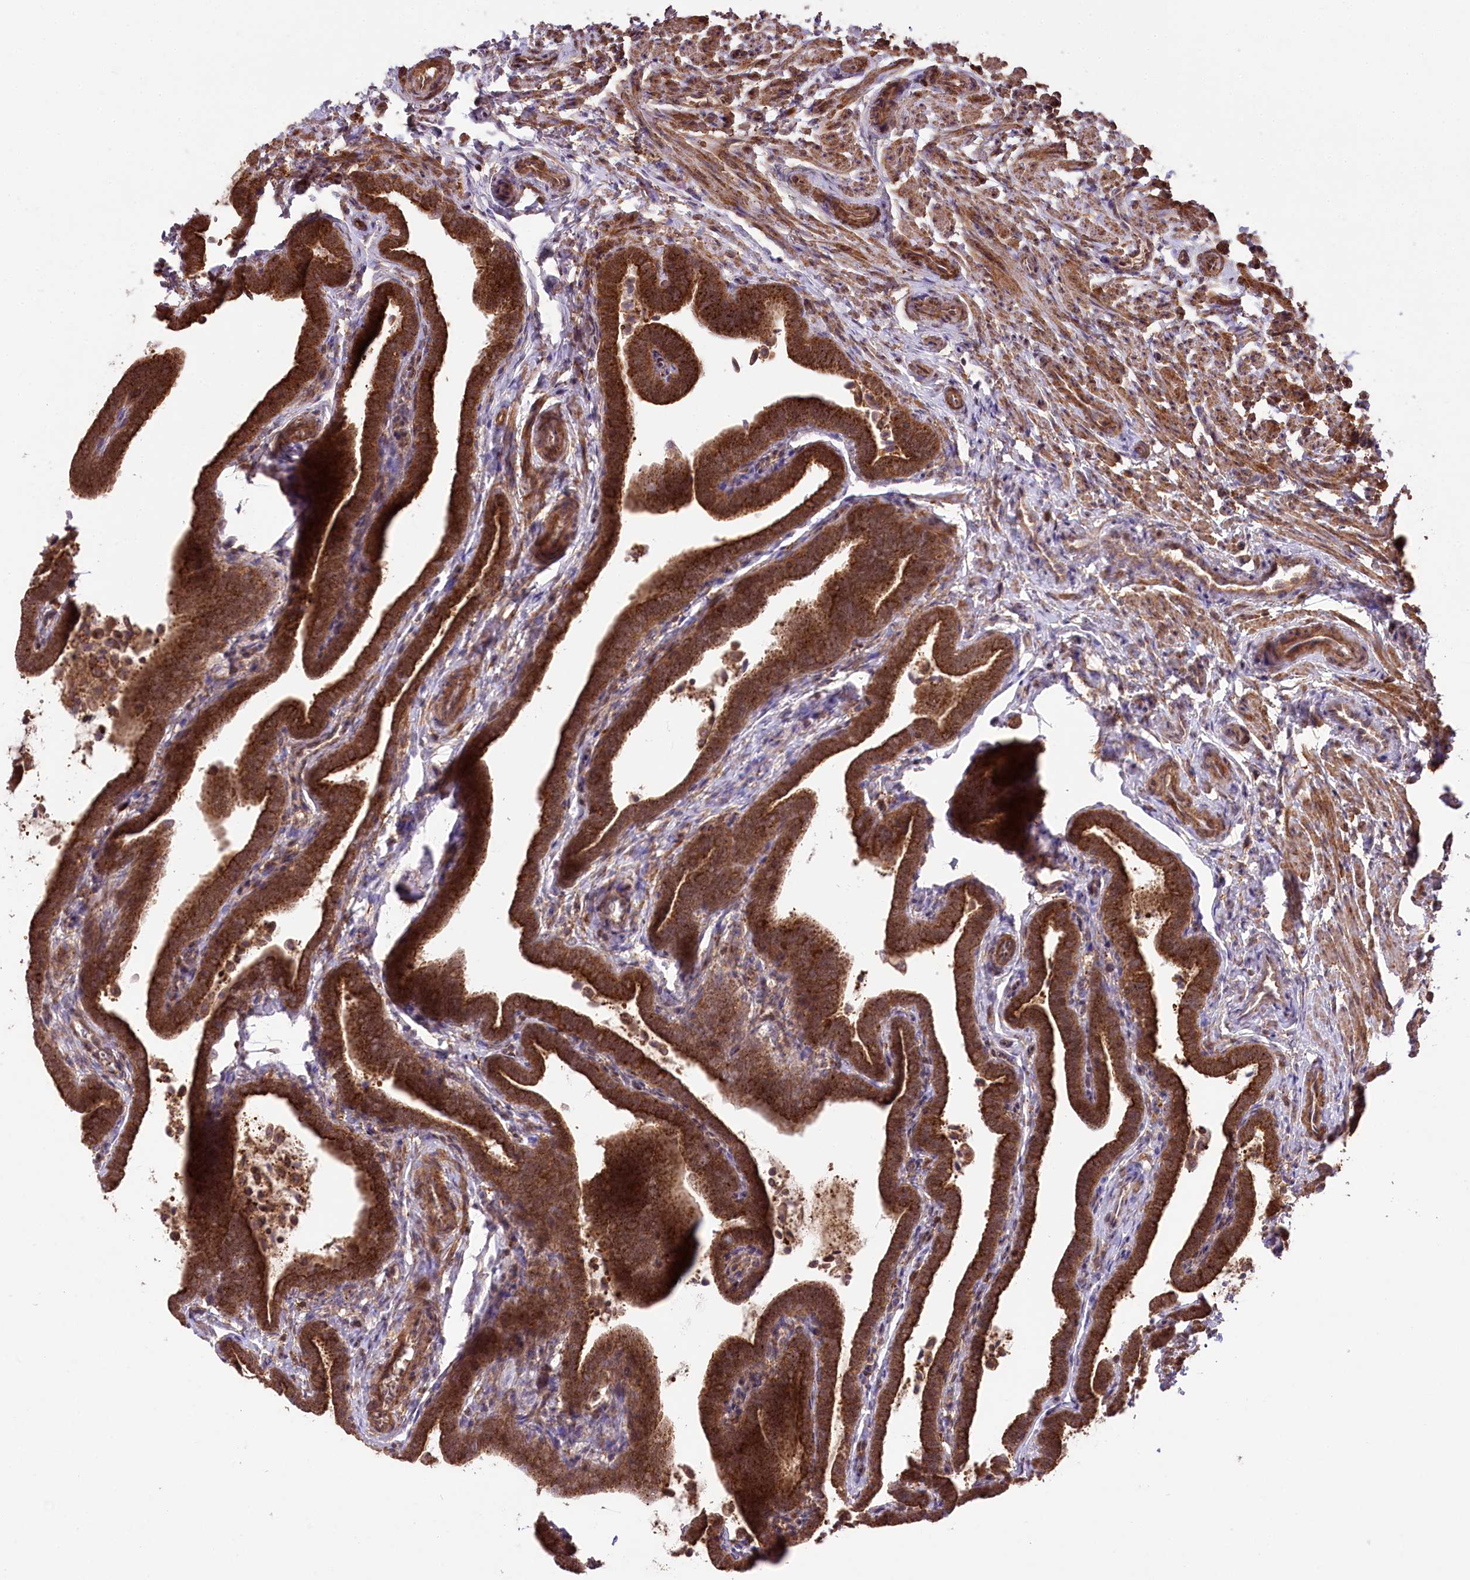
{"staining": {"intensity": "strong", "quantity": ">75%", "location": "cytoplasmic/membranous"}, "tissue": "fallopian tube", "cell_type": "Glandular cells", "image_type": "normal", "snomed": [{"axis": "morphology", "description": "Normal tissue, NOS"}, {"axis": "topography", "description": "Fallopian tube"}], "caption": "Brown immunohistochemical staining in benign fallopian tube shows strong cytoplasmic/membranous expression in about >75% of glandular cells. (DAB IHC, brown staining for protein, blue staining for nuclei).", "gene": "CCDC91", "patient": {"sex": "female", "age": 36}}